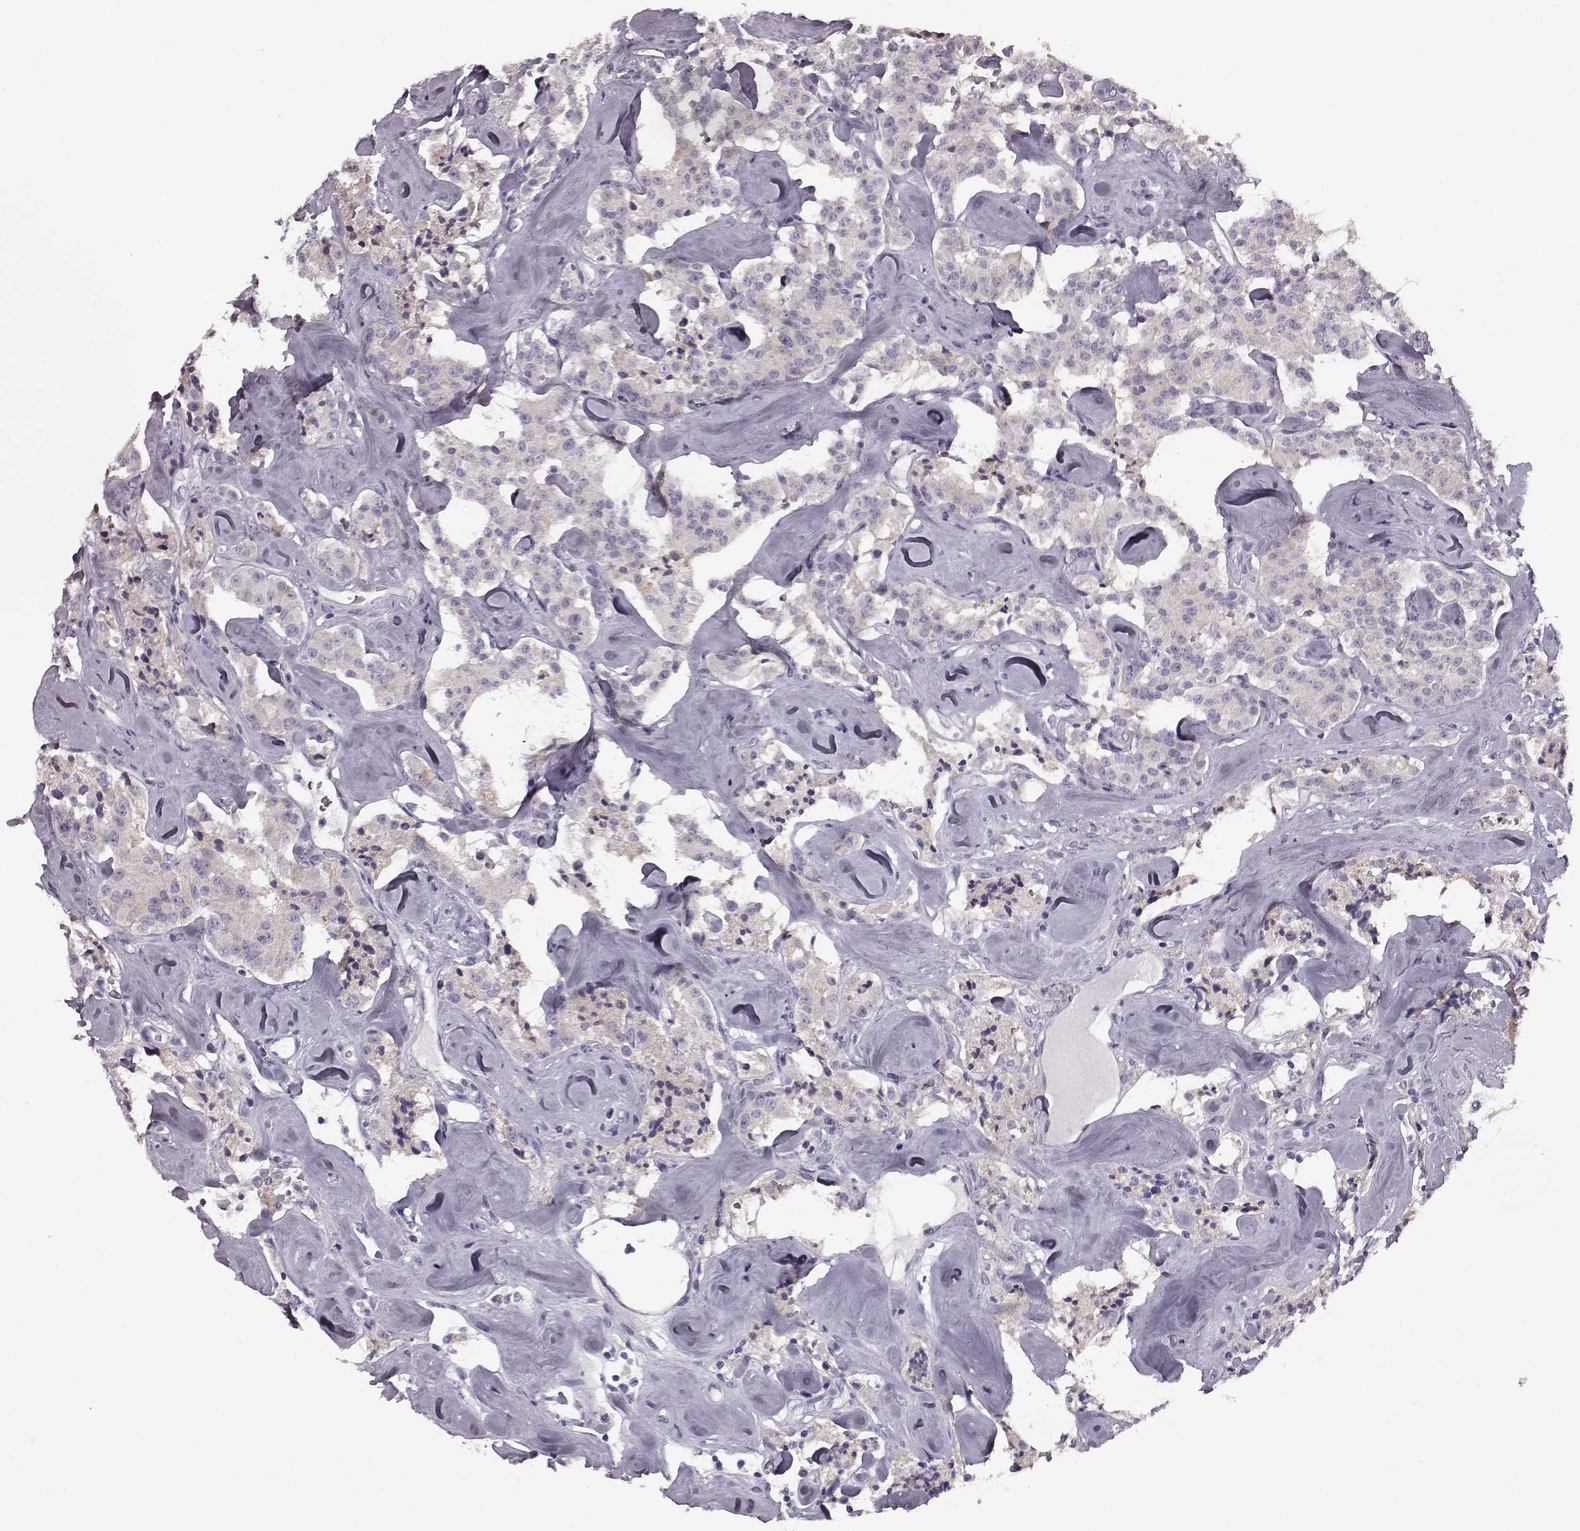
{"staining": {"intensity": "negative", "quantity": "none", "location": "none"}, "tissue": "carcinoid", "cell_type": "Tumor cells", "image_type": "cancer", "snomed": [{"axis": "morphology", "description": "Carcinoid, malignant, NOS"}, {"axis": "topography", "description": "Pancreas"}], "caption": "Immunohistochemical staining of human carcinoid reveals no significant staining in tumor cells. (DAB immunohistochemistry (IHC) visualized using brightfield microscopy, high magnification).", "gene": "ODAD4", "patient": {"sex": "male", "age": 41}}